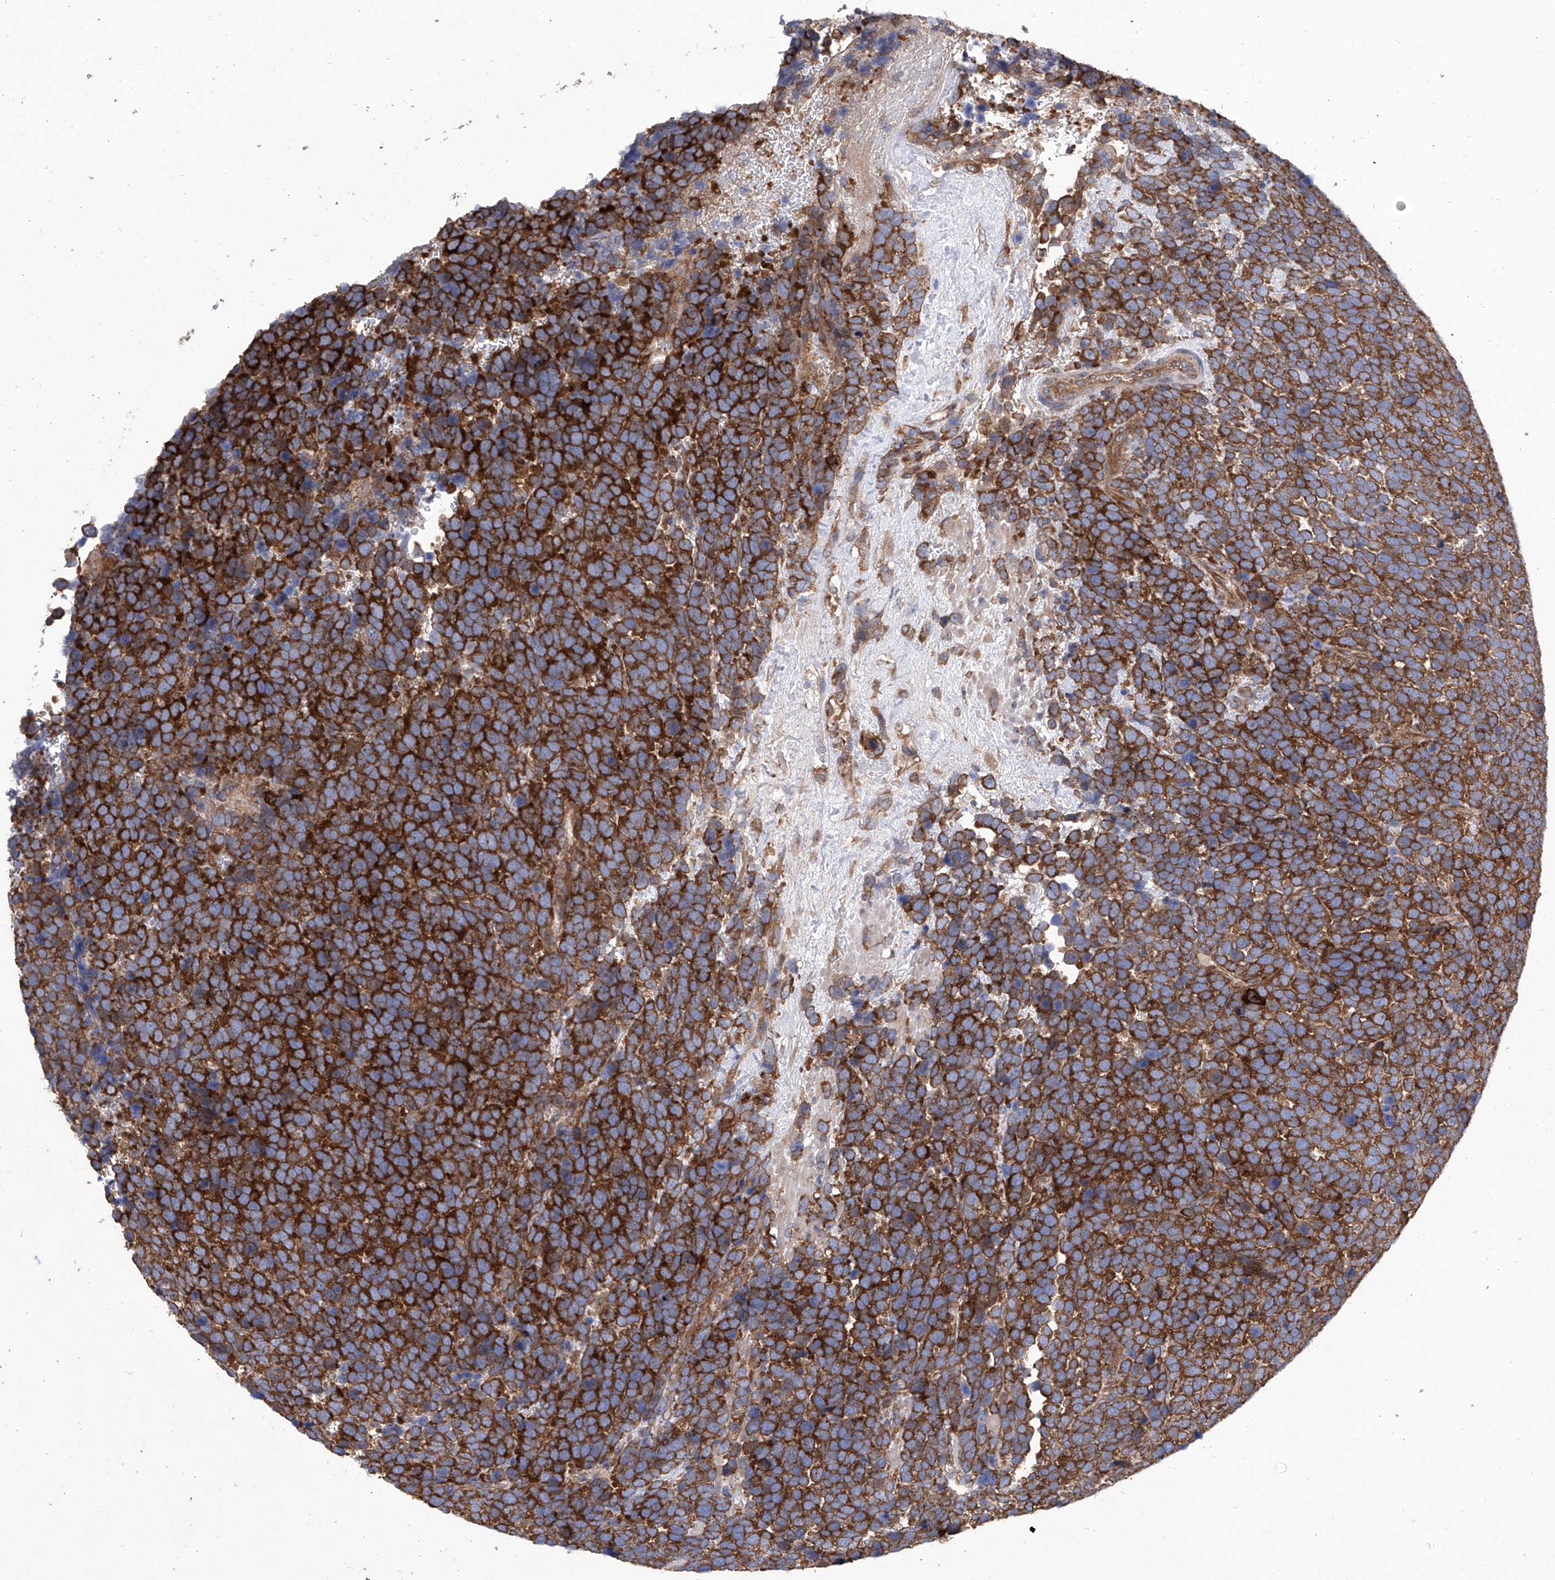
{"staining": {"intensity": "strong", "quantity": ">75%", "location": "cytoplasmic/membranous"}, "tissue": "urothelial cancer", "cell_type": "Tumor cells", "image_type": "cancer", "snomed": [{"axis": "morphology", "description": "Urothelial carcinoma, High grade"}, {"axis": "topography", "description": "Urinary bladder"}], "caption": "Tumor cells display strong cytoplasmic/membranous staining in about >75% of cells in urothelial cancer.", "gene": "TJAP1", "patient": {"sex": "female", "age": 82}}